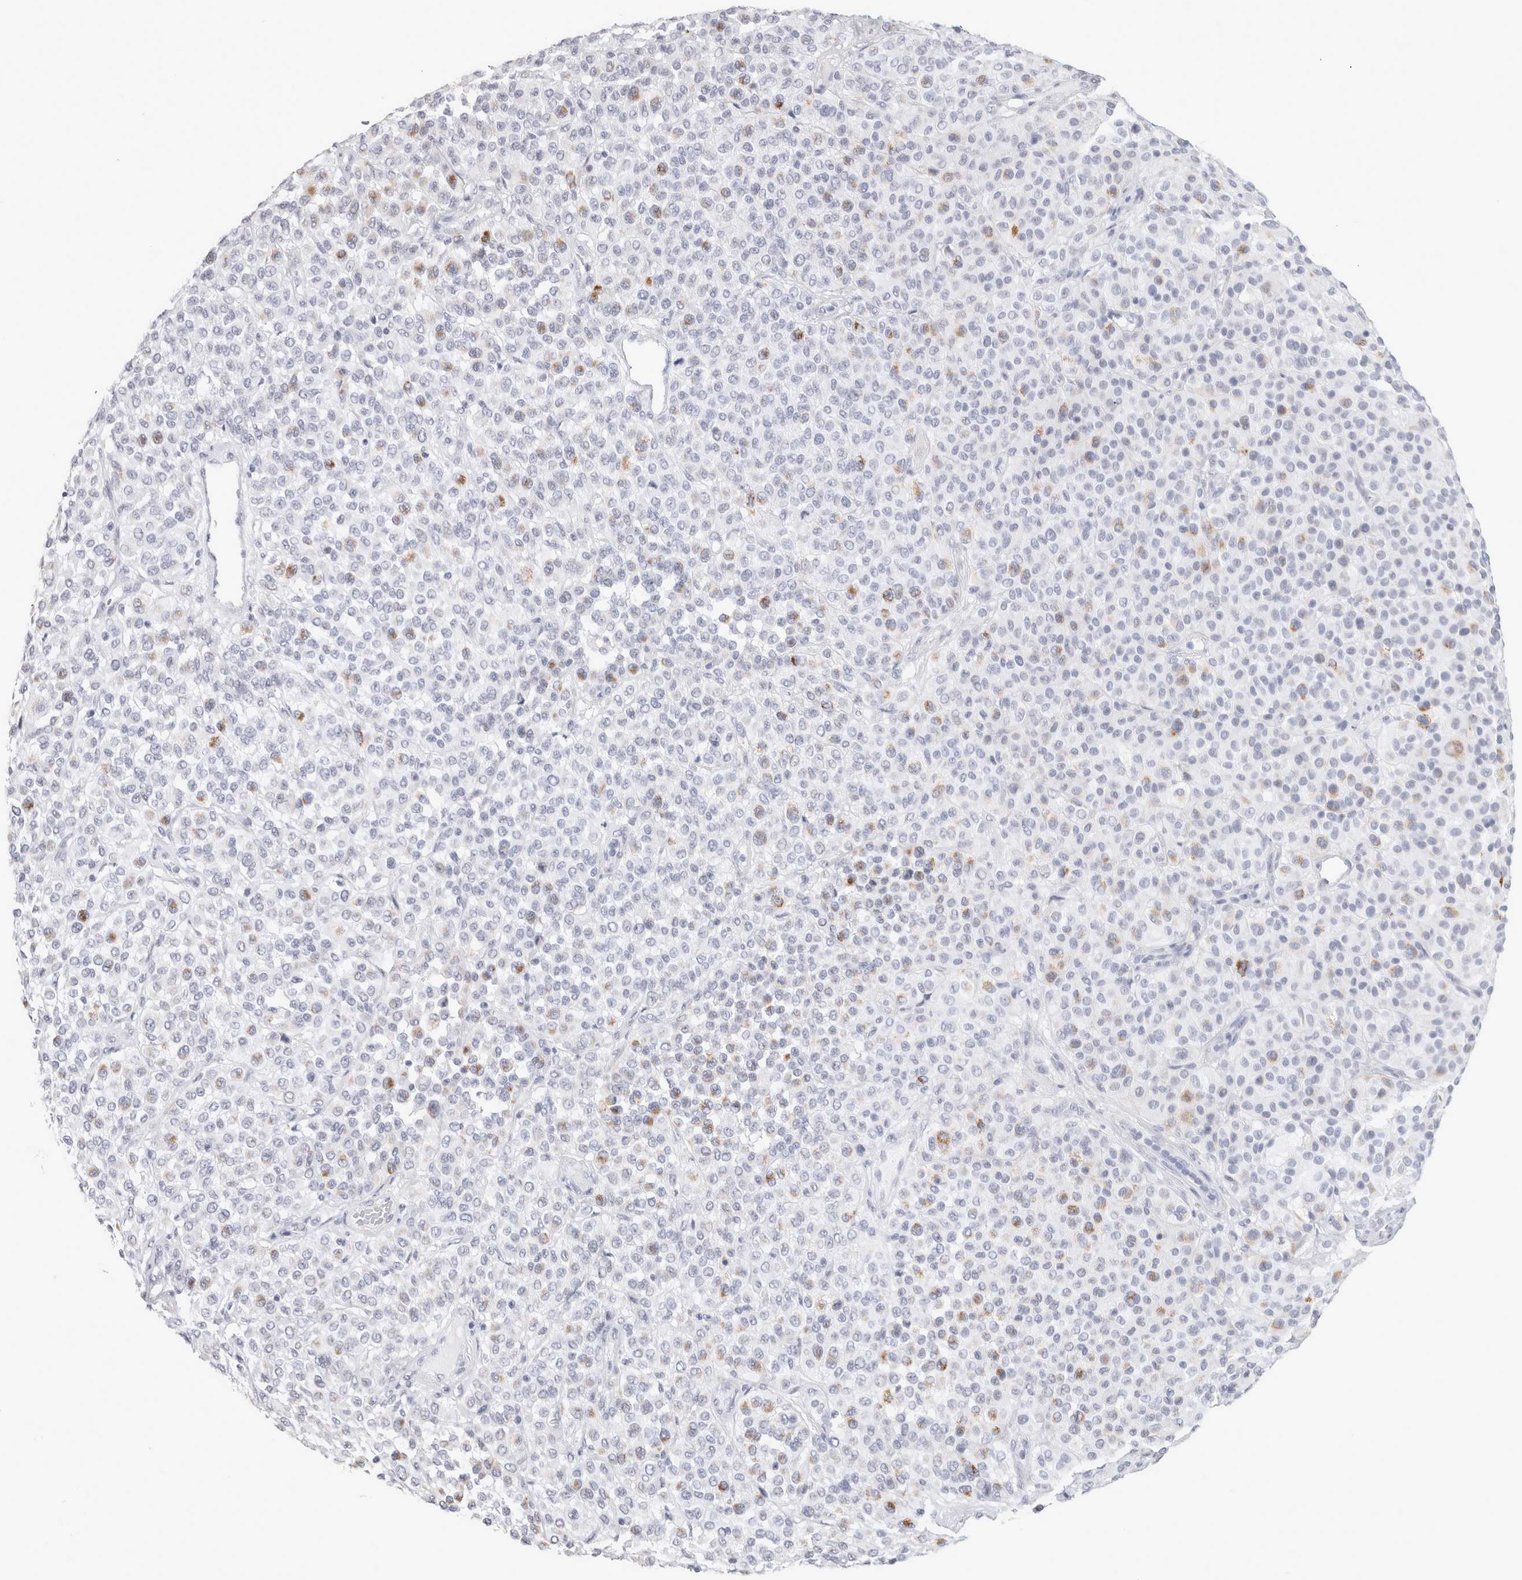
{"staining": {"intensity": "negative", "quantity": "none", "location": "none"}, "tissue": "melanoma", "cell_type": "Tumor cells", "image_type": "cancer", "snomed": [{"axis": "morphology", "description": "Malignant melanoma, Metastatic site"}, {"axis": "topography", "description": "Pancreas"}], "caption": "High magnification brightfield microscopy of melanoma stained with DAB (3,3'-diaminobenzidine) (brown) and counterstained with hematoxylin (blue): tumor cells show no significant staining. (DAB IHC, high magnification).", "gene": "GARIN1A", "patient": {"sex": "female", "age": 30}}